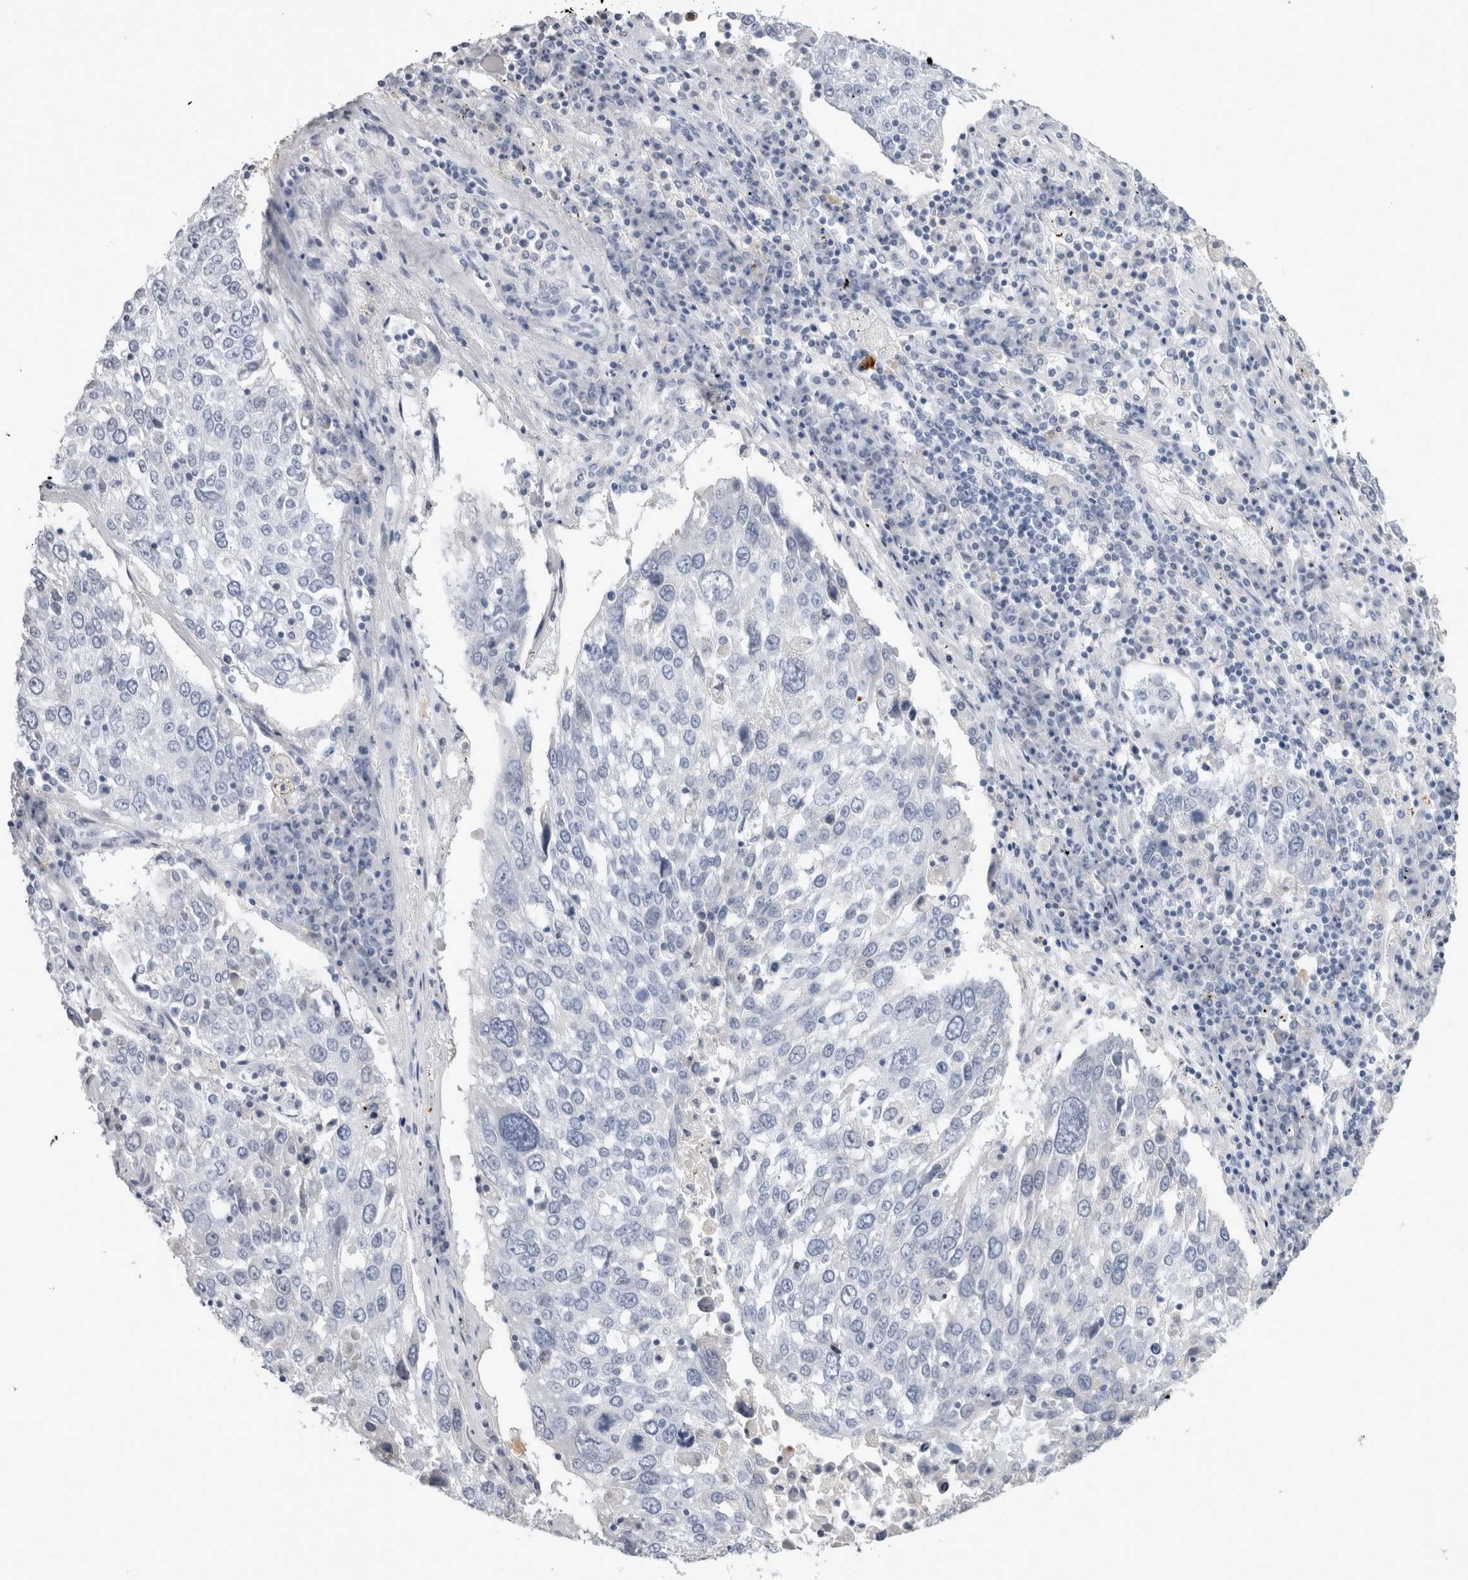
{"staining": {"intensity": "negative", "quantity": "none", "location": "none"}, "tissue": "lung cancer", "cell_type": "Tumor cells", "image_type": "cancer", "snomed": [{"axis": "morphology", "description": "Squamous cell carcinoma, NOS"}, {"axis": "topography", "description": "Lung"}], "caption": "Immunohistochemical staining of lung cancer exhibits no significant positivity in tumor cells.", "gene": "ADAM2", "patient": {"sex": "male", "age": 65}}